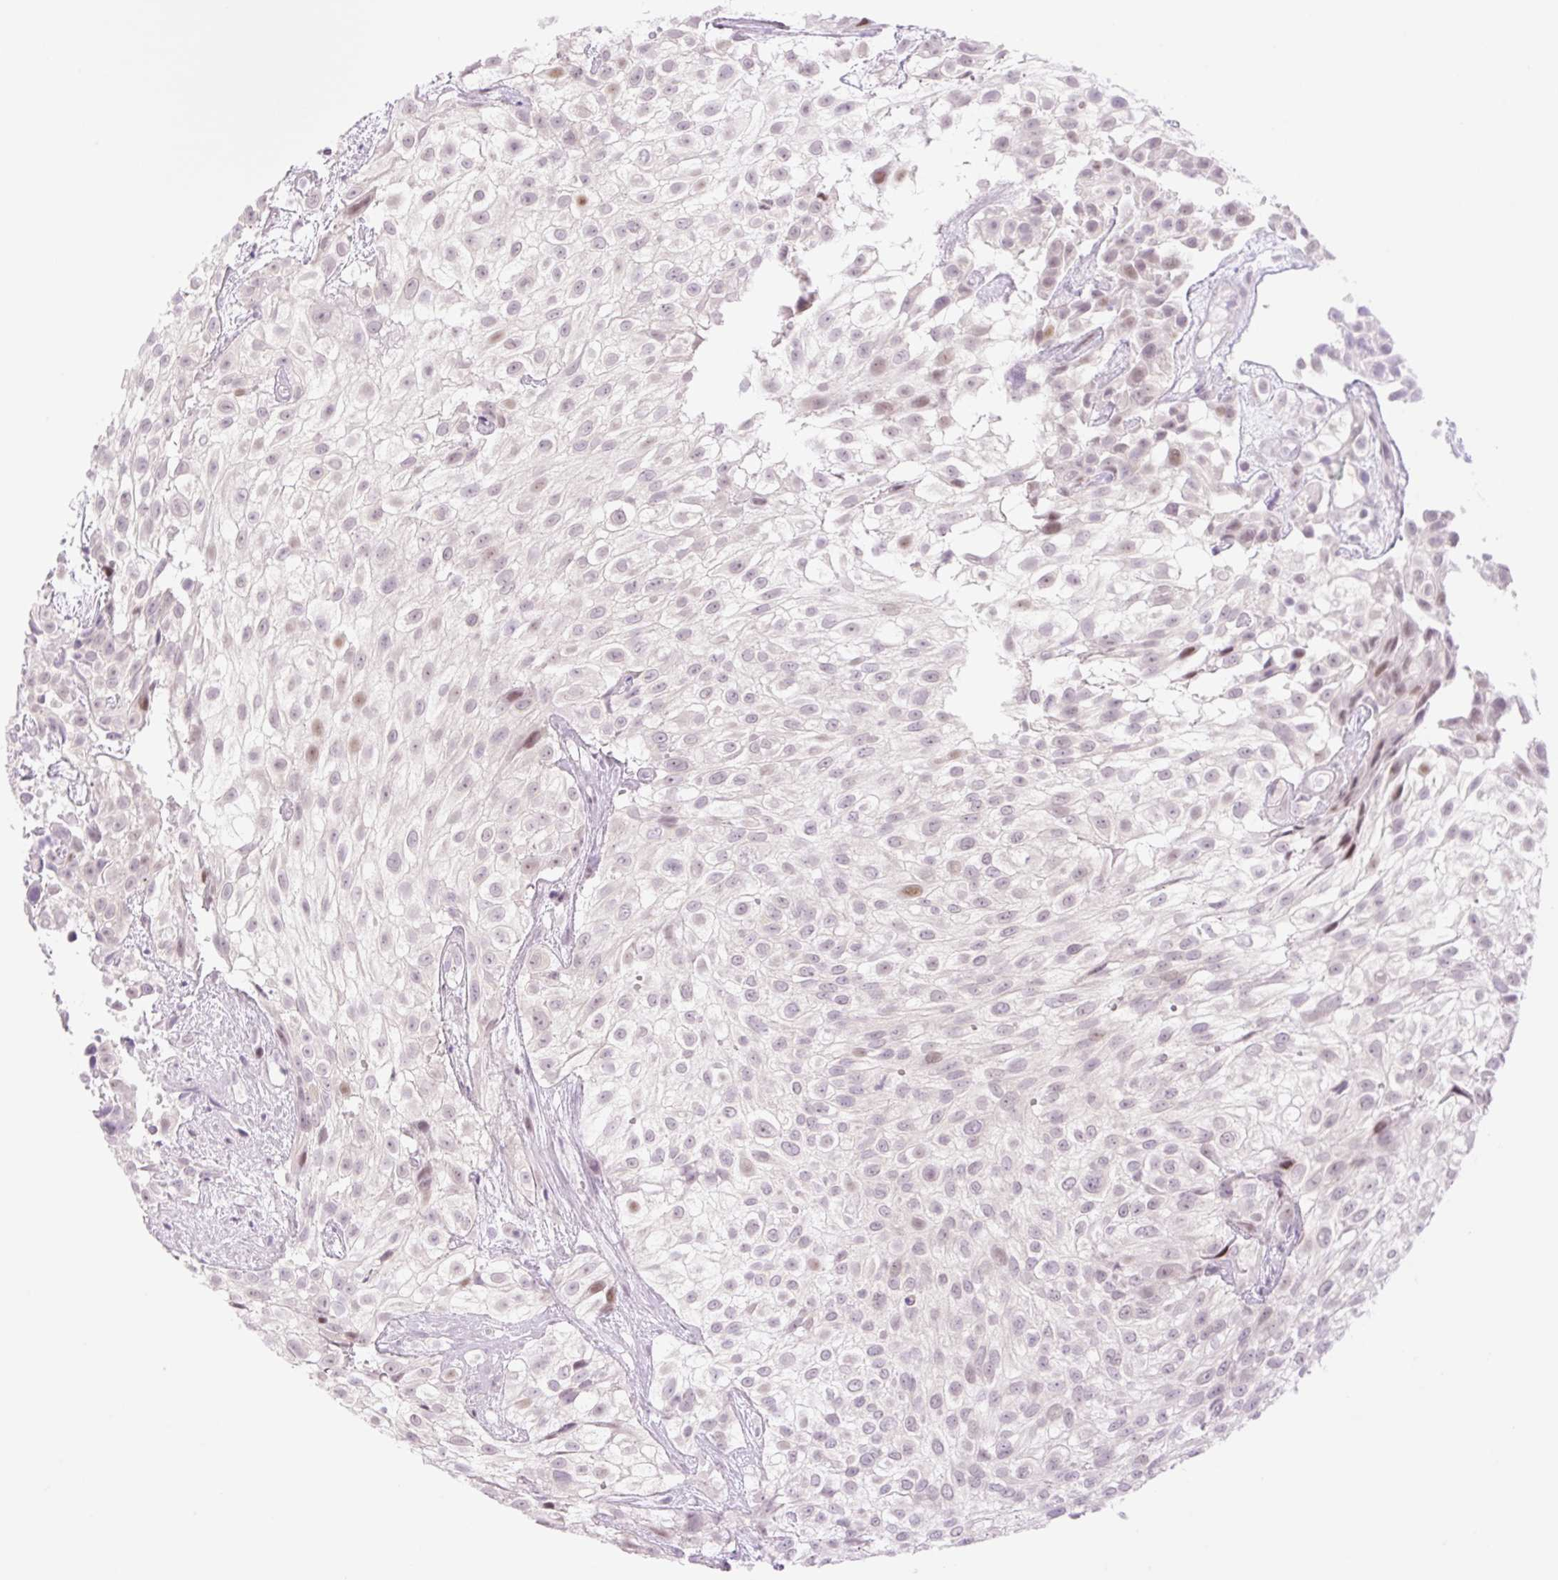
{"staining": {"intensity": "weak", "quantity": "25%-75%", "location": "nuclear"}, "tissue": "urothelial cancer", "cell_type": "Tumor cells", "image_type": "cancer", "snomed": [{"axis": "morphology", "description": "Urothelial carcinoma, High grade"}, {"axis": "topography", "description": "Urinary bladder"}], "caption": "Tumor cells reveal low levels of weak nuclear expression in approximately 25%-75% of cells in human urothelial carcinoma (high-grade). The staining was performed using DAB, with brown indicating positive protein expression. Nuclei are stained blue with hematoxylin.", "gene": "SPRYD4", "patient": {"sex": "male", "age": 56}}